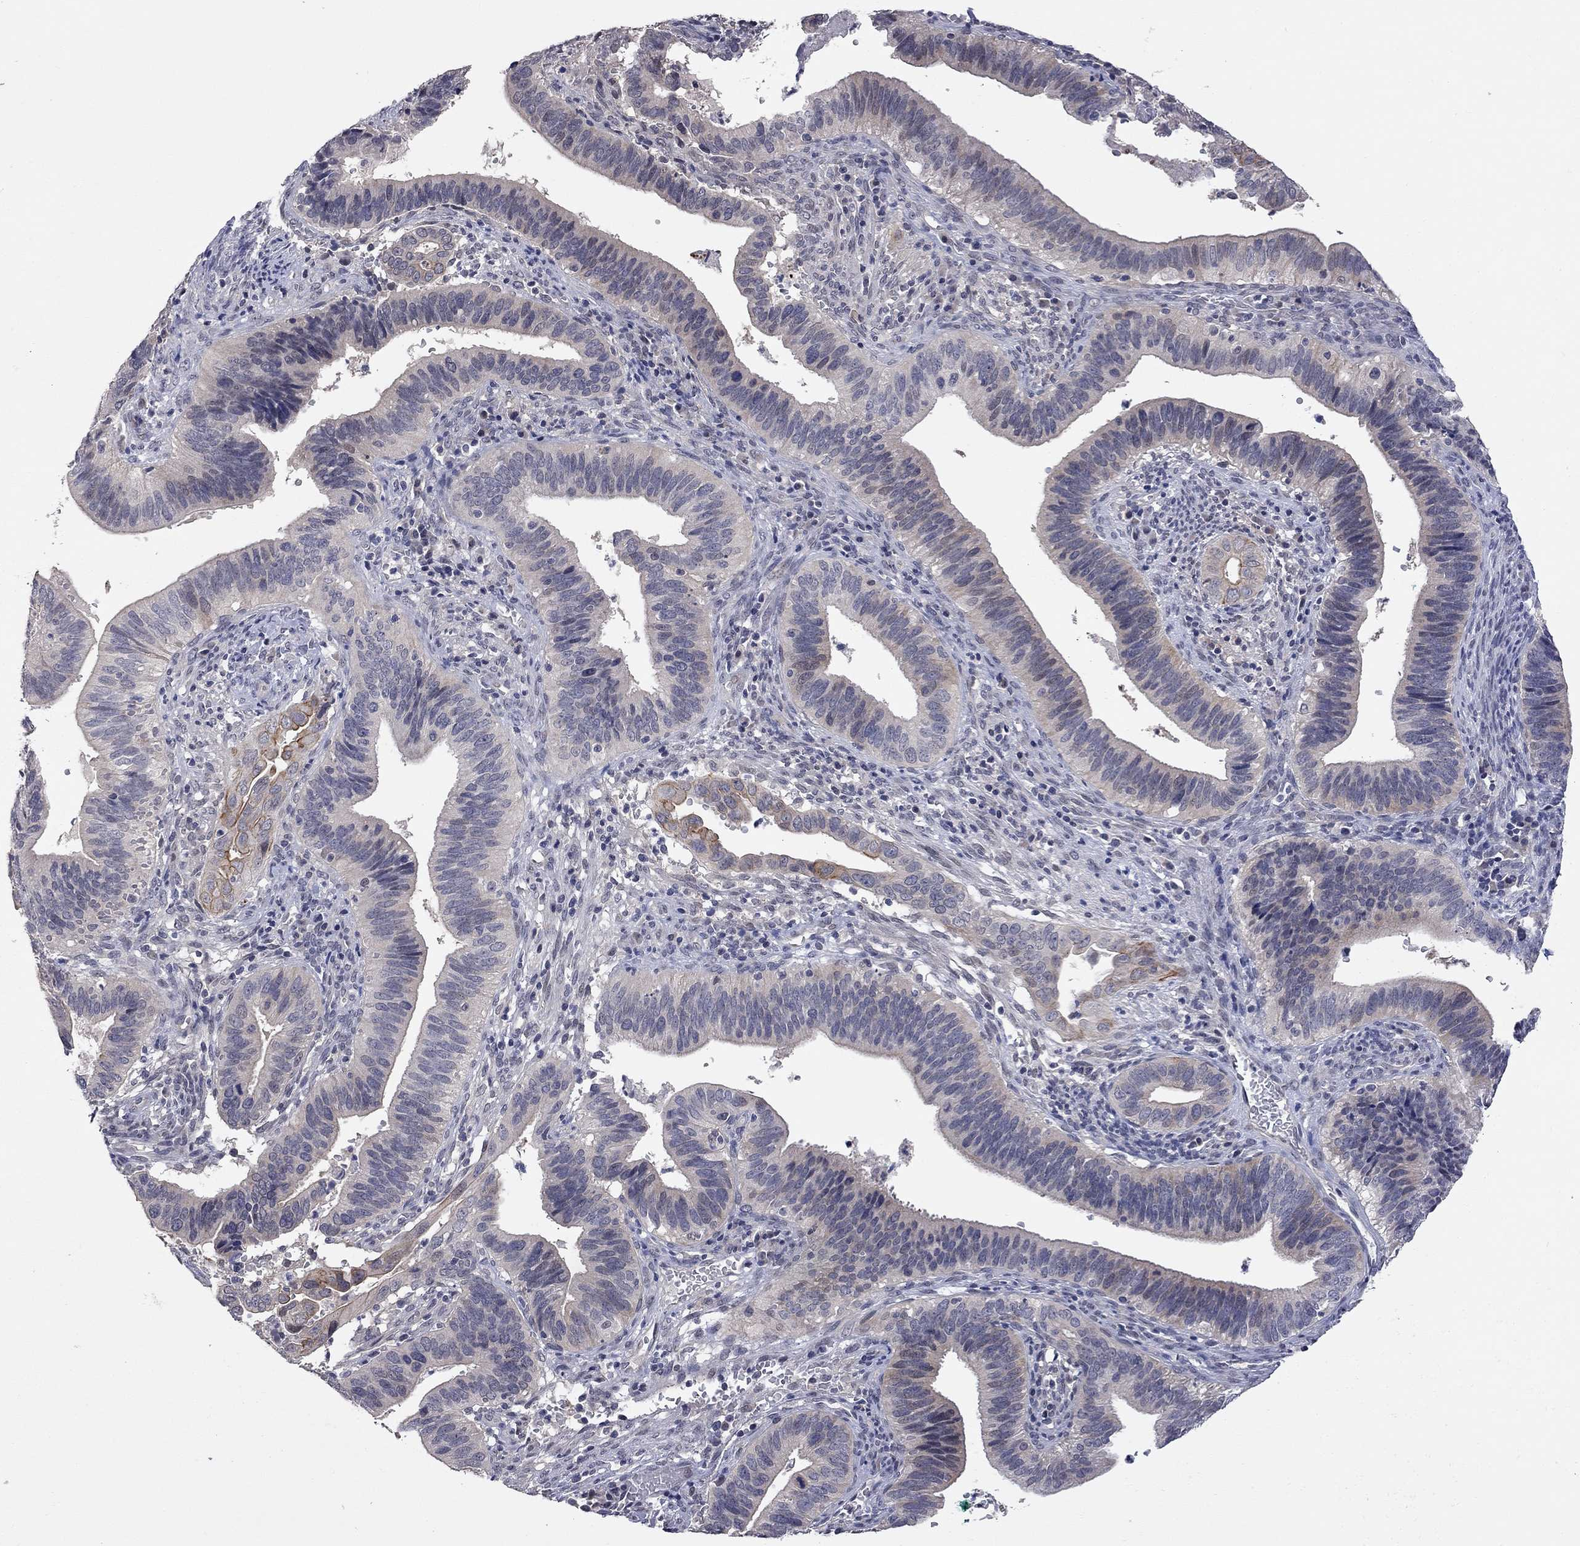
{"staining": {"intensity": "moderate", "quantity": "<25%", "location": "cytoplasmic/membranous"}, "tissue": "cervical cancer", "cell_type": "Tumor cells", "image_type": "cancer", "snomed": [{"axis": "morphology", "description": "Adenocarcinoma, NOS"}, {"axis": "topography", "description": "Cervix"}], "caption": "Cervical cancer (adenocarcinoma) stained for a protein (brown) reveals moderate cytoplasmic/membranous positive positivity in approximately <25% of tumor cells.", "gene": "FABP12", "patient": {"sex": "female", "age": 42}}